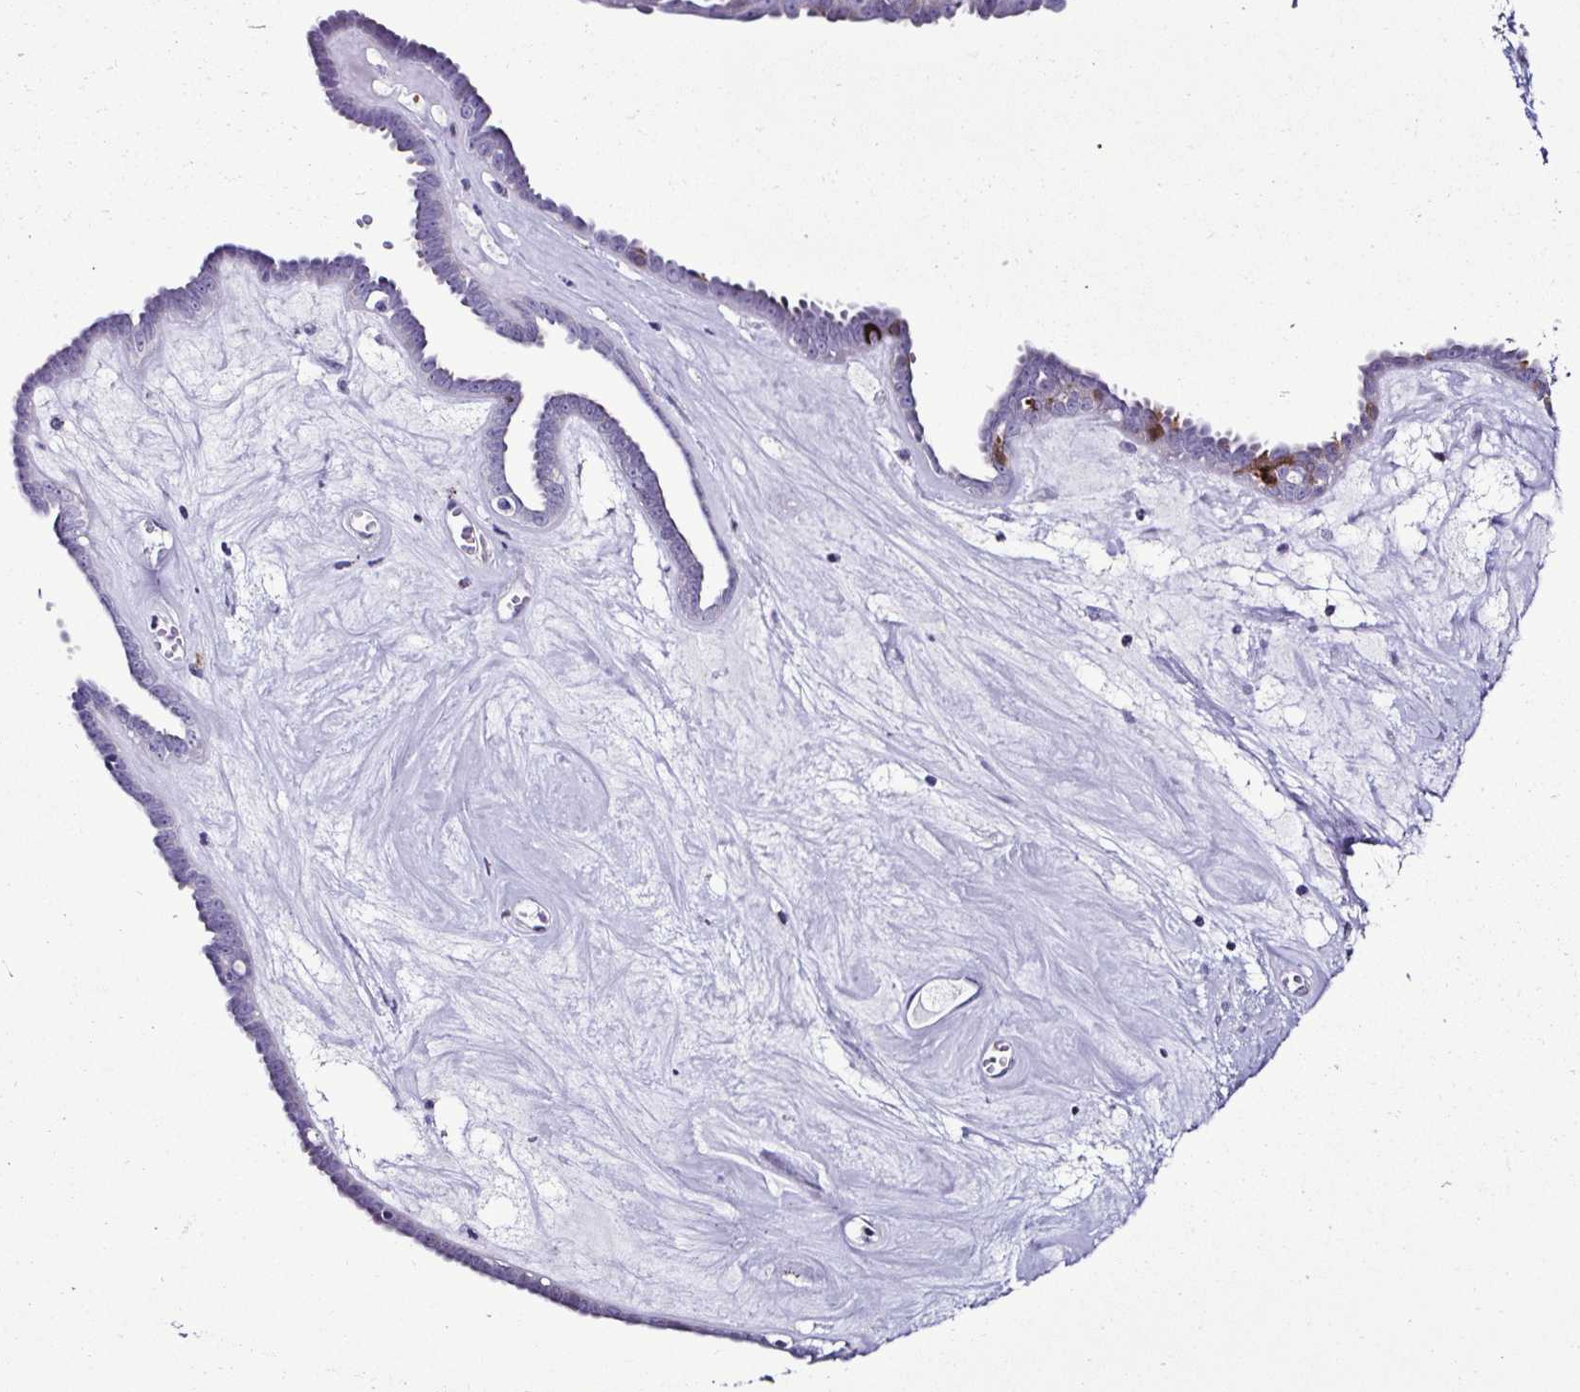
{"staining": {"intensity": "moderate", "quantity": "<25%", "location": "cytoplasmic/membranous"}, "tissue": "ovarian cancer", "cell_type": "Tumor cells", "image_type": "cancer", "snomed": [{"axis": "morphology", "description": "Cystadenocarcinoma, serous, NOS"}, {"axis": "topography", "description": "Ovary"}], "caption": "An IHC histopathology image of tumor tissue is shown. Protein staining in brown shows moderate cytoplasmic/membranous positivity in ovarian cancer within tumor cells.", "gene": "SRL", "patient": {"sex": "female", "age": 71}}